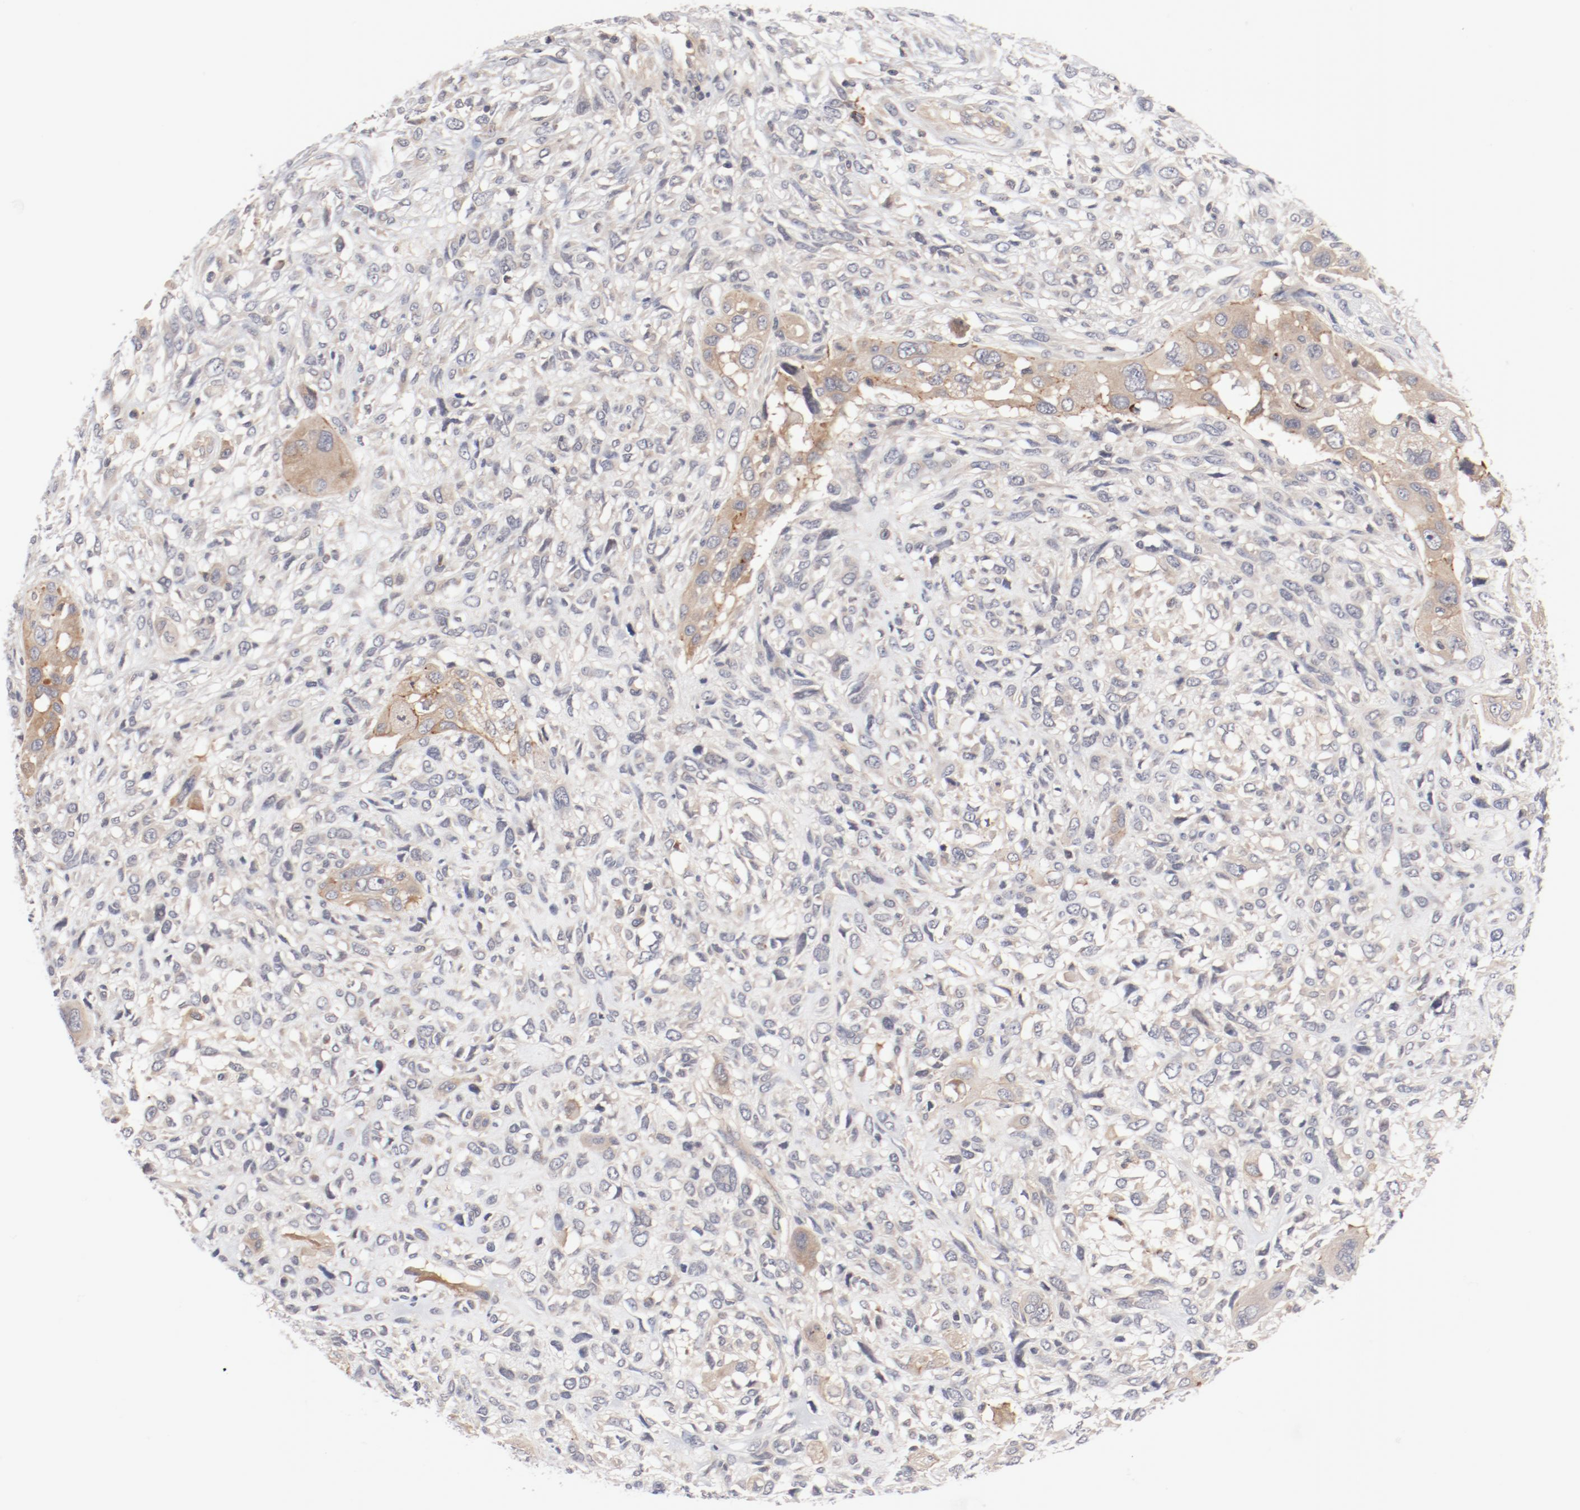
{"staining": {"intensity": "moderate", "quantity": "25%-75%", "location": "cytoplasmic/membranous"}, "tissue": "head and neck cancer", "cell_type": "Tumor cells", "image_type": "cancer", "snomed": [{"axis": "morphology", "description": "Neoplasm, malignant, NOS"}, {"axis": "topography", "description": "Salivary gland"}, {"axis": "topography", "description": "Head-Neck"}], "caption": "Tumor cells show moderate cytoplasmic/membranous positivity in approximately 25%-75% of cells in head and neck cancer (malignant neoplasm). The protein is stained brown, and the nuclei are stained in blue (DAB IHC with brightfield microscopy, high magnification).", "gene": "ZNF267", "patient": {"sex": "male", "age": 43}}